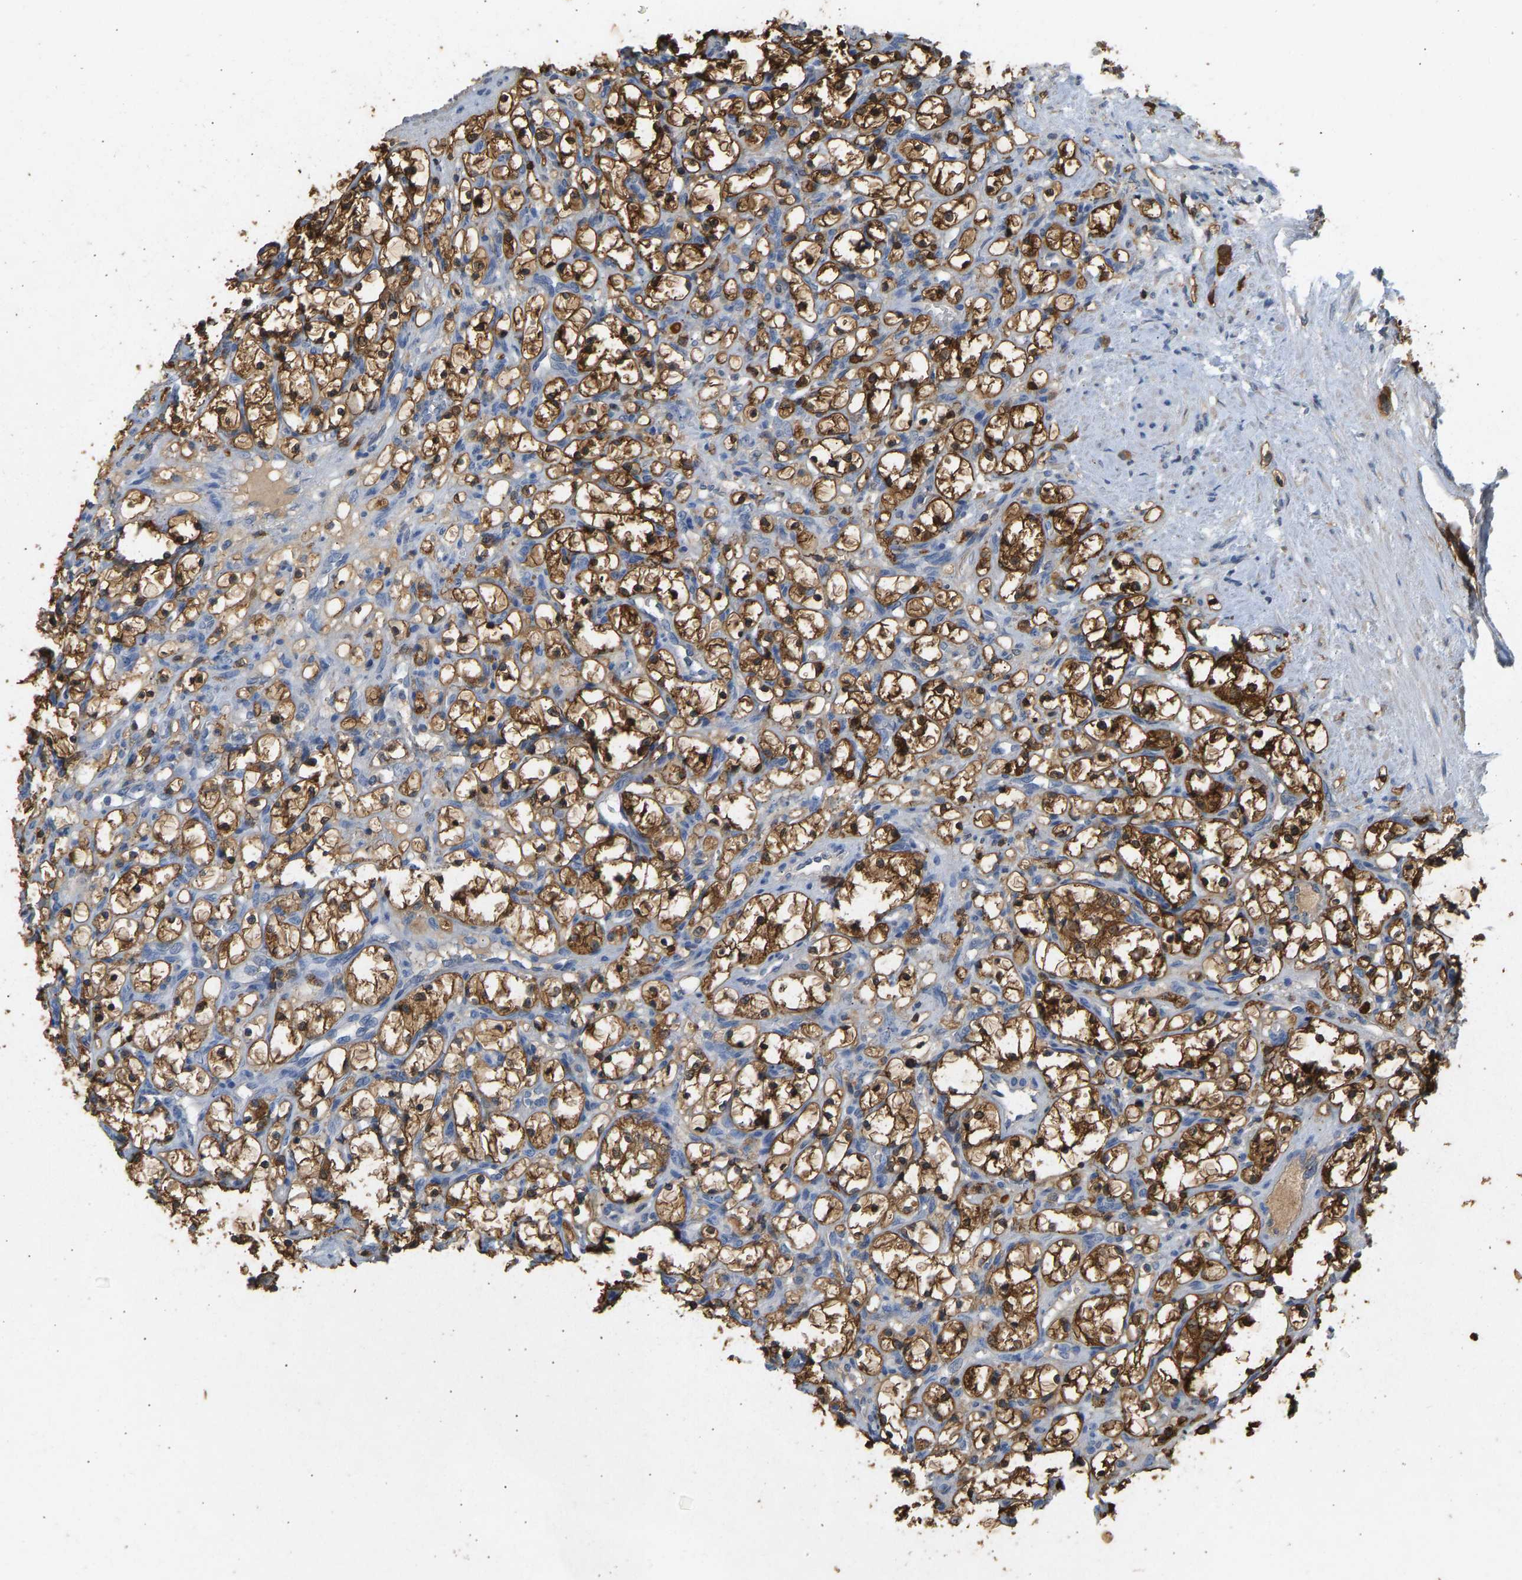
{"staining": {"intensity": "strong", "quantity": ">75%", "location": "cytoplasmic/membranous"}, "tissue": "renal cancer", "cell_type": "Tumor cells", "image_type": "cancer", "snomed": [{"axis": "morphology", "description": "Adenocarcinoma, NOS"}, {"axis": "topography", "description": "Kidney"}], "caption": "Tumor cells exhibit high levels of strong cytoplasmic/membranous staining in approximately >75% of cells in human renal adenocarcinoma.", "gene": "ENO1", "patient": {"sex": "female", "age": 69}}